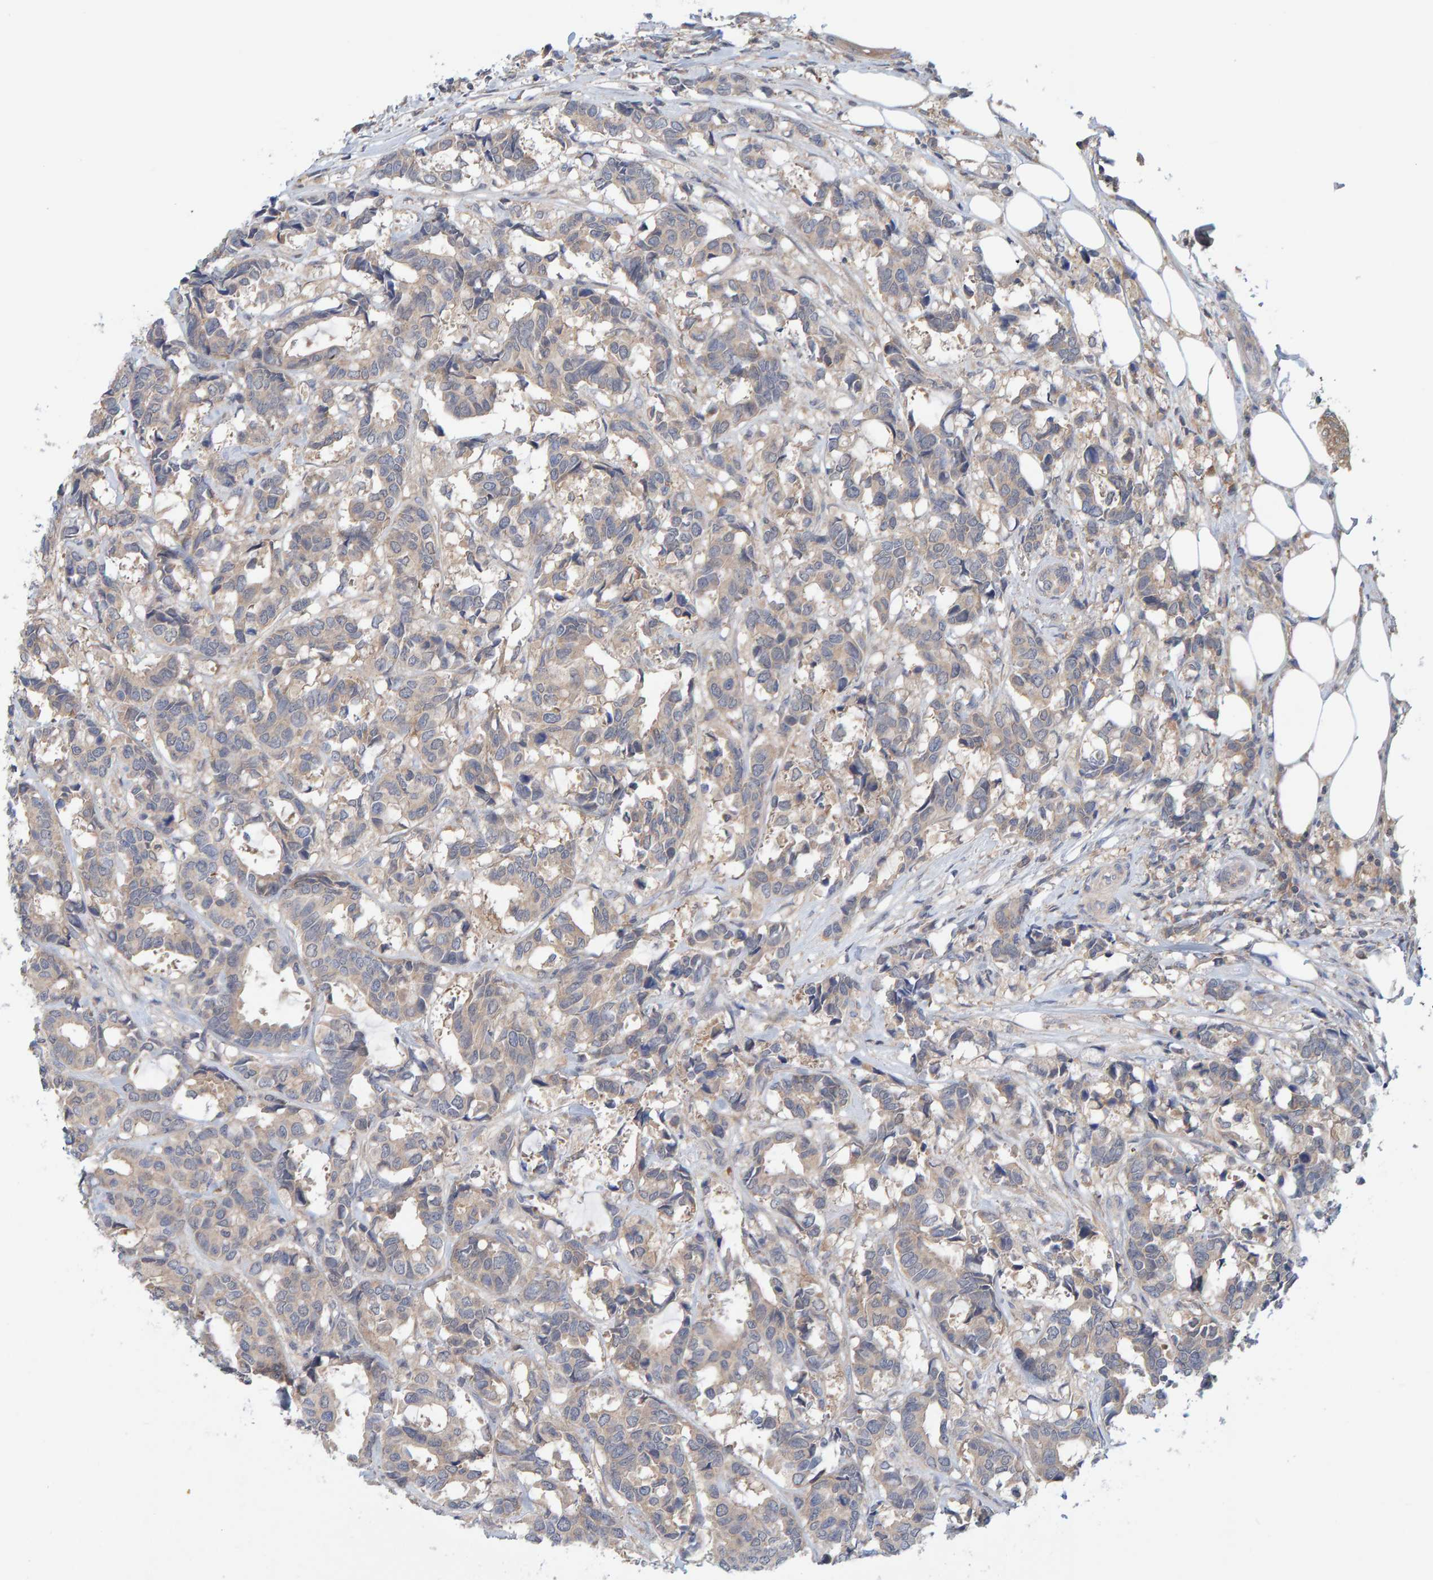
{"staining": {"intensity": "weak", "quantity": ">75%", "location": "cytoplasmic/membranous"}, "tissue": "breast cancer", "cell_type": "Tumor cells", "image_type": "cancer", "snomed": [{"axis": "morphology", "description": "Duct carcinoma"}, {"axis": "topography", "description": "Breast"}], "caption": "Tumor cells demonstrate weak cytoplasmic/membranous positivity in approximately >75% of cells in breast cancer (intraductal carcinoma).", "gene": "TATDN1", "patient": {"sex": "female", "age": 87}}